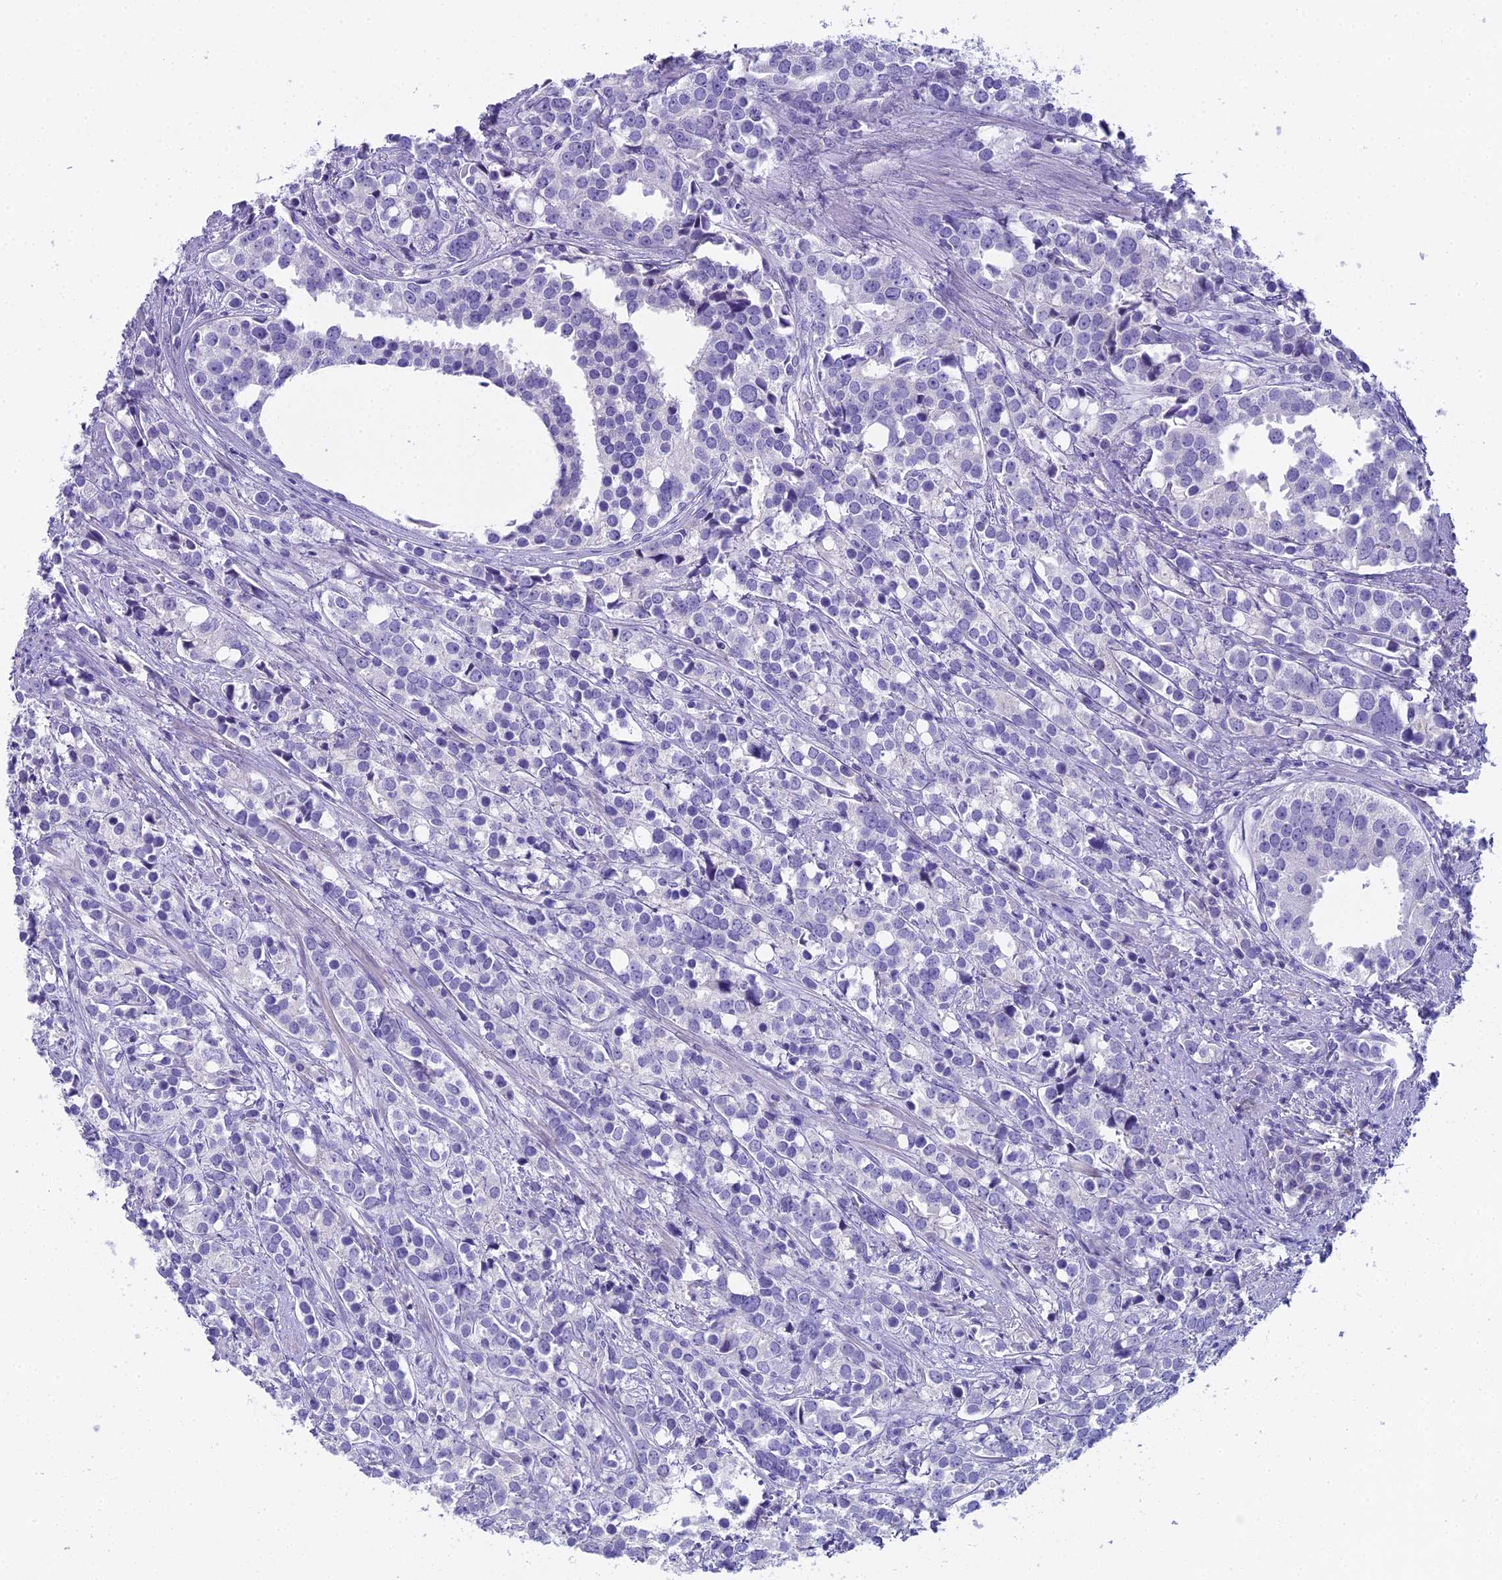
{"staining": {"intensity": "negative", "quantity": "none", "location": "none"}, "tissue": "prostate cancer", "cell_type": "Tumor cells", "image_type": "cancer", "snomed": [{"axis": "morphology", "description": "Adenocarcinoma, High grade"}, {"axis": "topography", "description": "Prostate"}], "caption": "IHC image of prostate cancer stained for a protein (brown), which exhibits no expression in tumor cells.", "gene": "UNC80", "patient": {"sex": "male", "age": 71}}